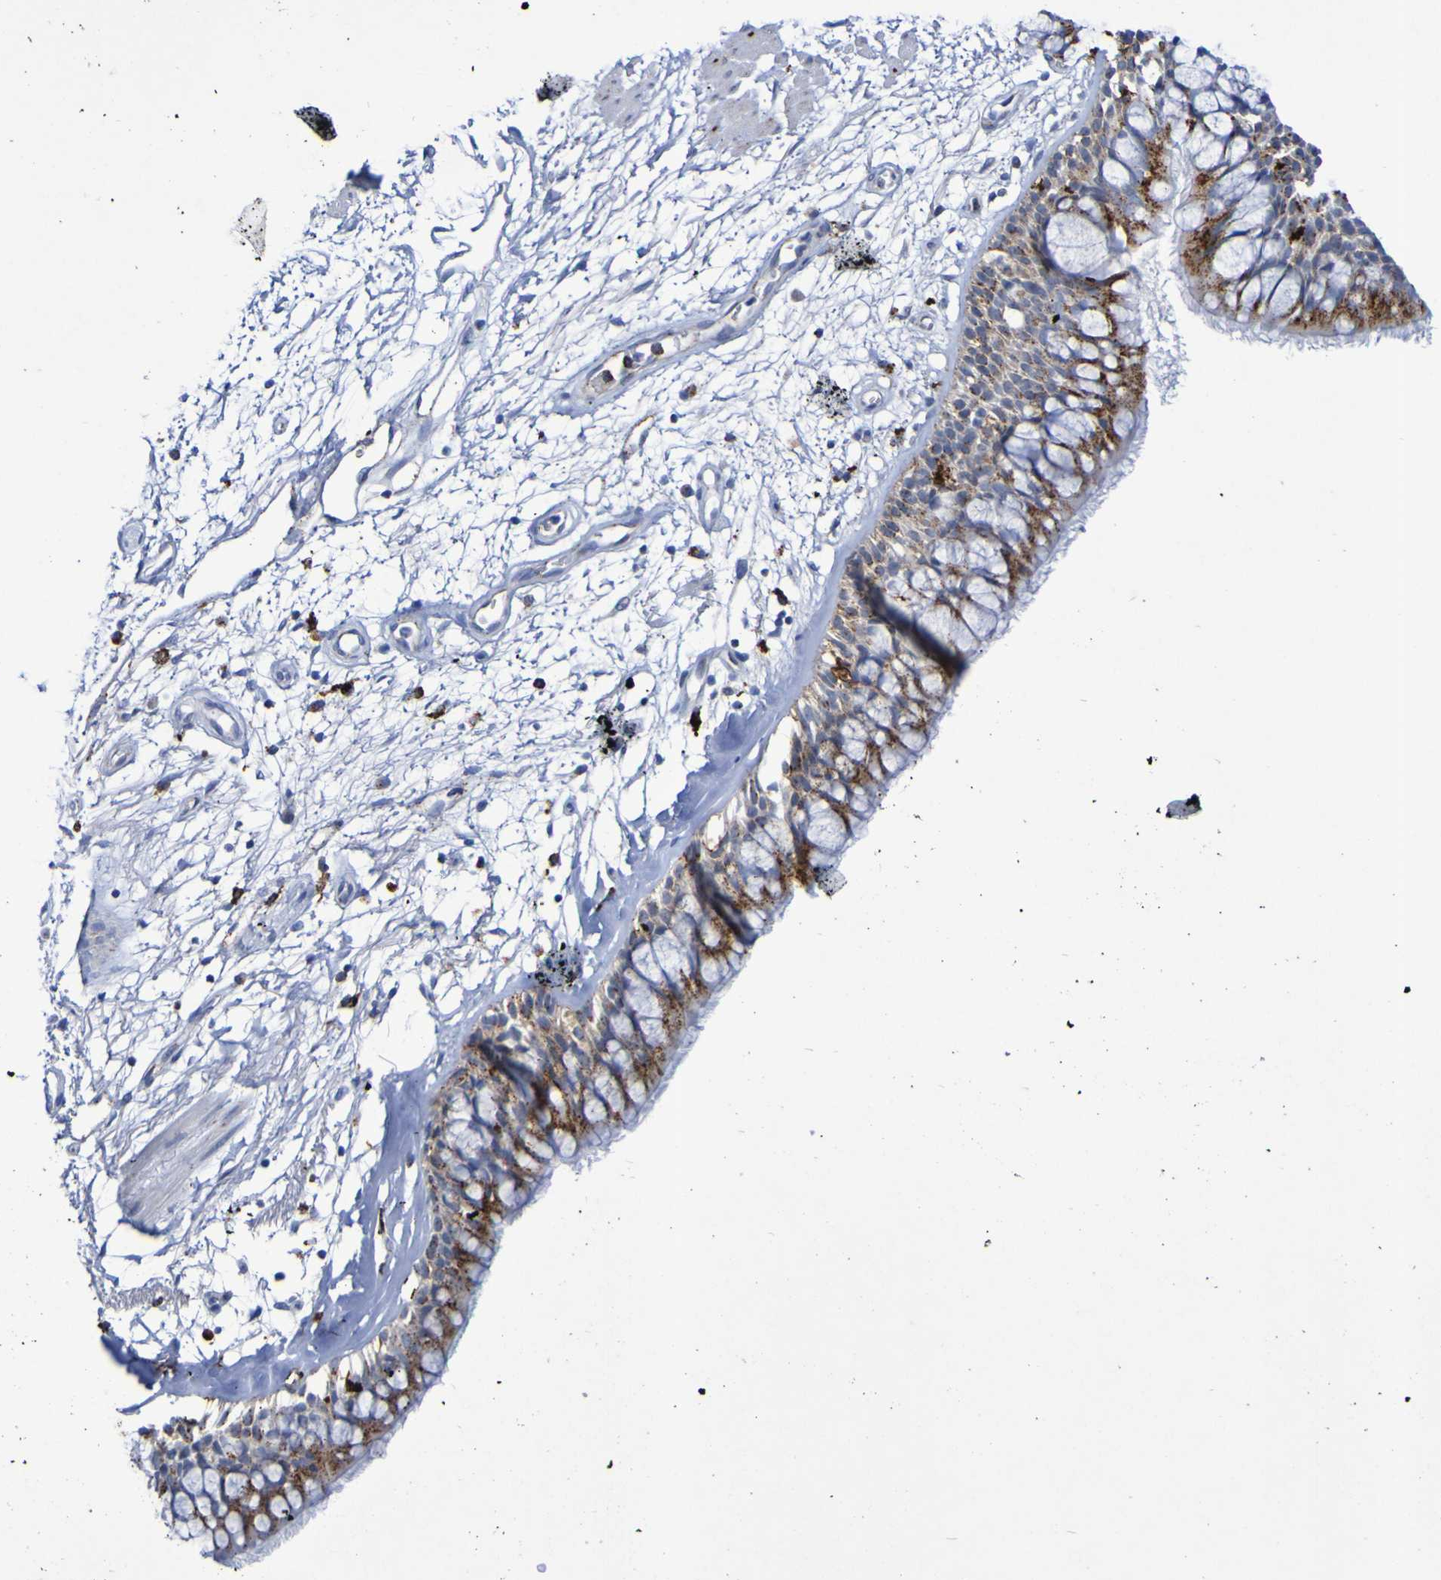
{"staining": {"intensity": "strong", "quantity": ">75%", "location": "cytoplasmic/membranous"}, "tissue": "bronchus", "cell_type": "Respiratory epithelial cells", "image_type": "normal", "snomed": [{"axis": "morphology", "description": "Normal tissue, NOS"}, {"axis": "morphology", "description": "Adenocarcinoma, NOS"}, {"axis": "topography", "description": "Bronchus"}, {"axis": "topography", "description": "Lung"}], "caption": "Protein staining exhibits strong cytoplasmic/membranous expression in approximately >75% of respiratory epithelial cells in normal bronchus.", "gene": "TPH1", "patient": {"sex": "female", "age": 54}}